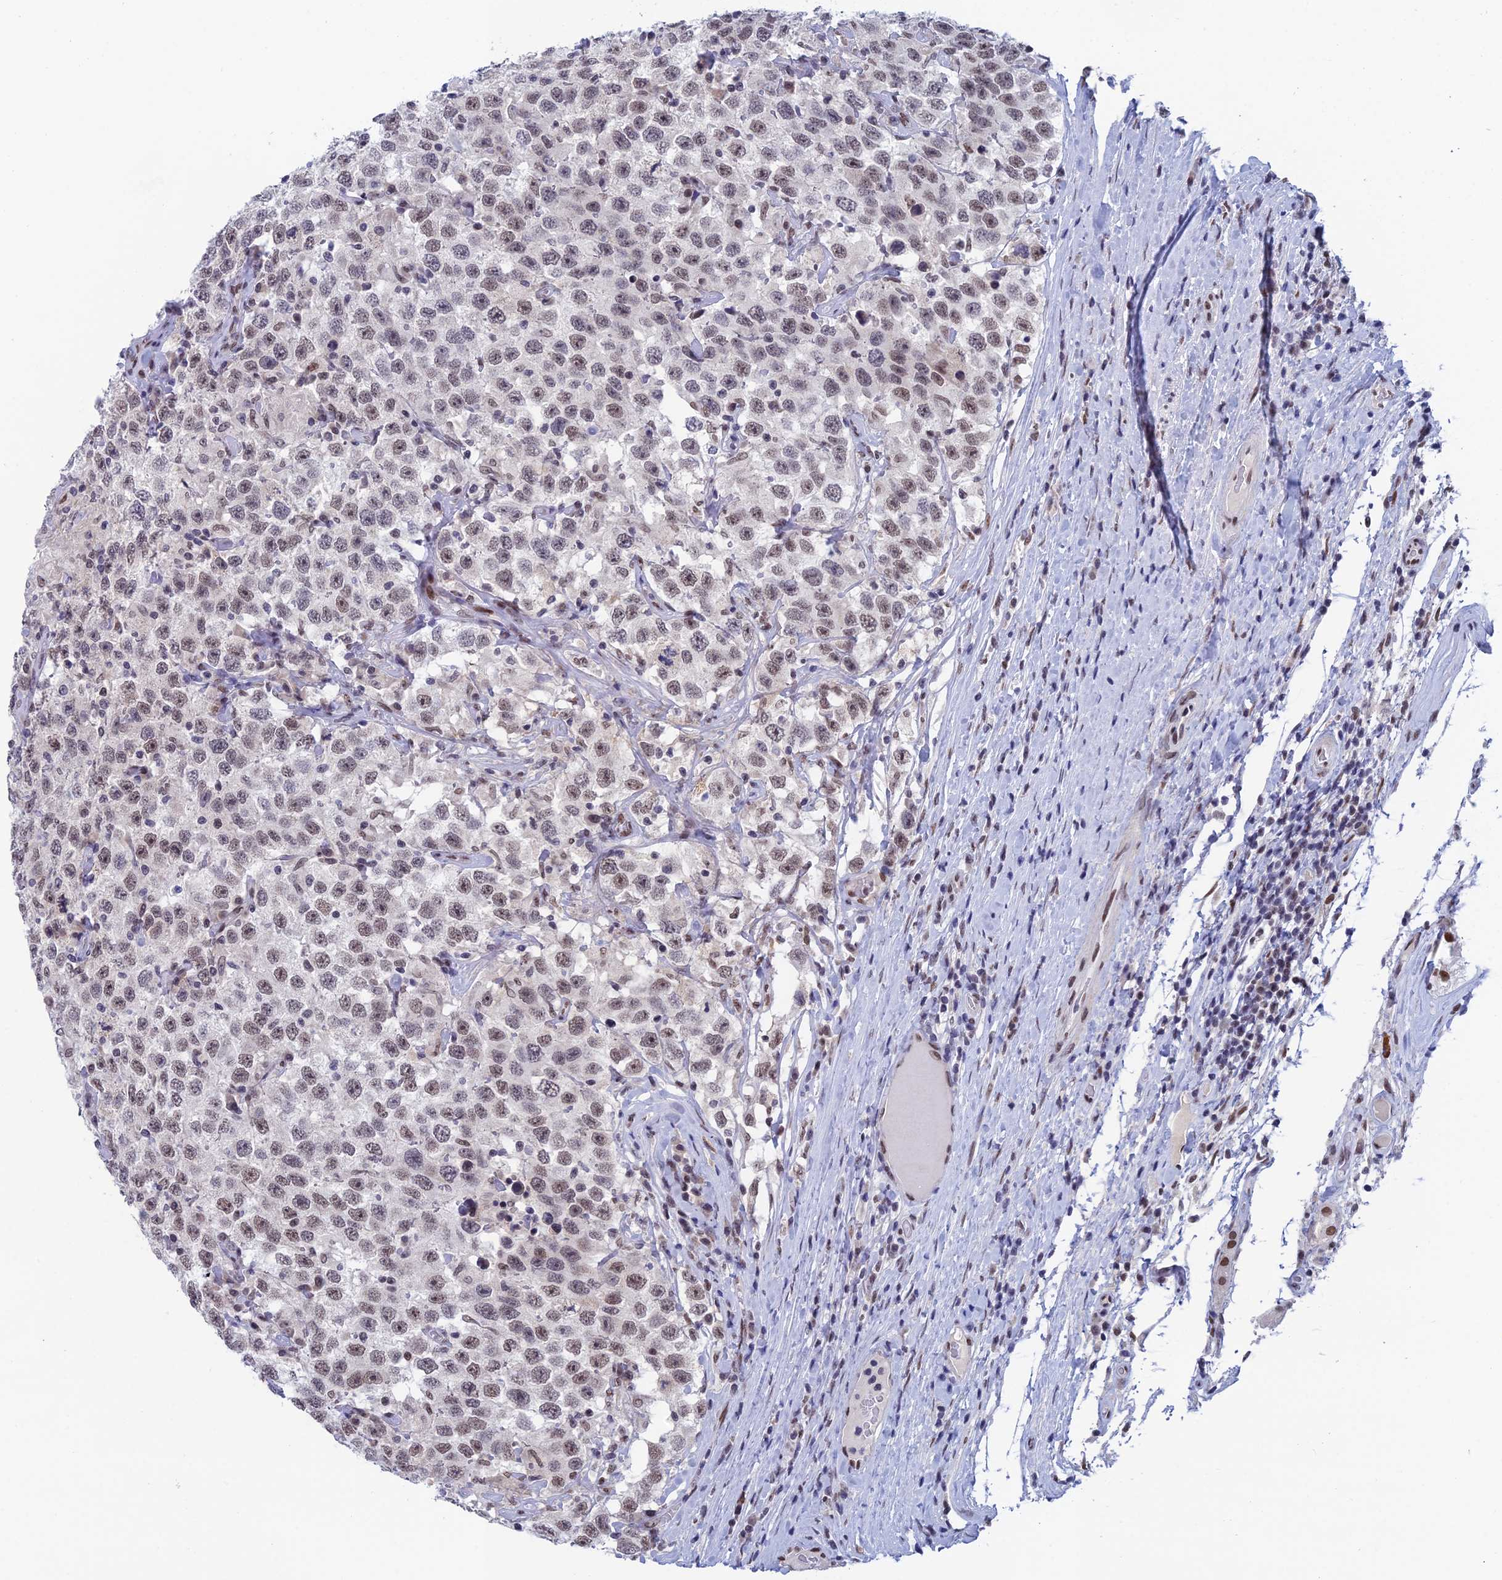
{"staining": {"intensity": "moderate", "quantity": "<25%", "location": "nuclear"}, "tissue": "testis cancer", "cell_type": "Tumor cells", "image_type": "cancer", "snomed": [{"axis": "morphology", "description": "Seminoma, NOS"}, {"axis": "topography", "description": "Testis"}], "caption": "A micrograph showing moderate nuclear expression in about <25% of tumor cells in seminoma (testis), as visualized by brown immunohistochemical staining.", "gene": "NABP2", "patient": {"sex": "male", "age": 41}}